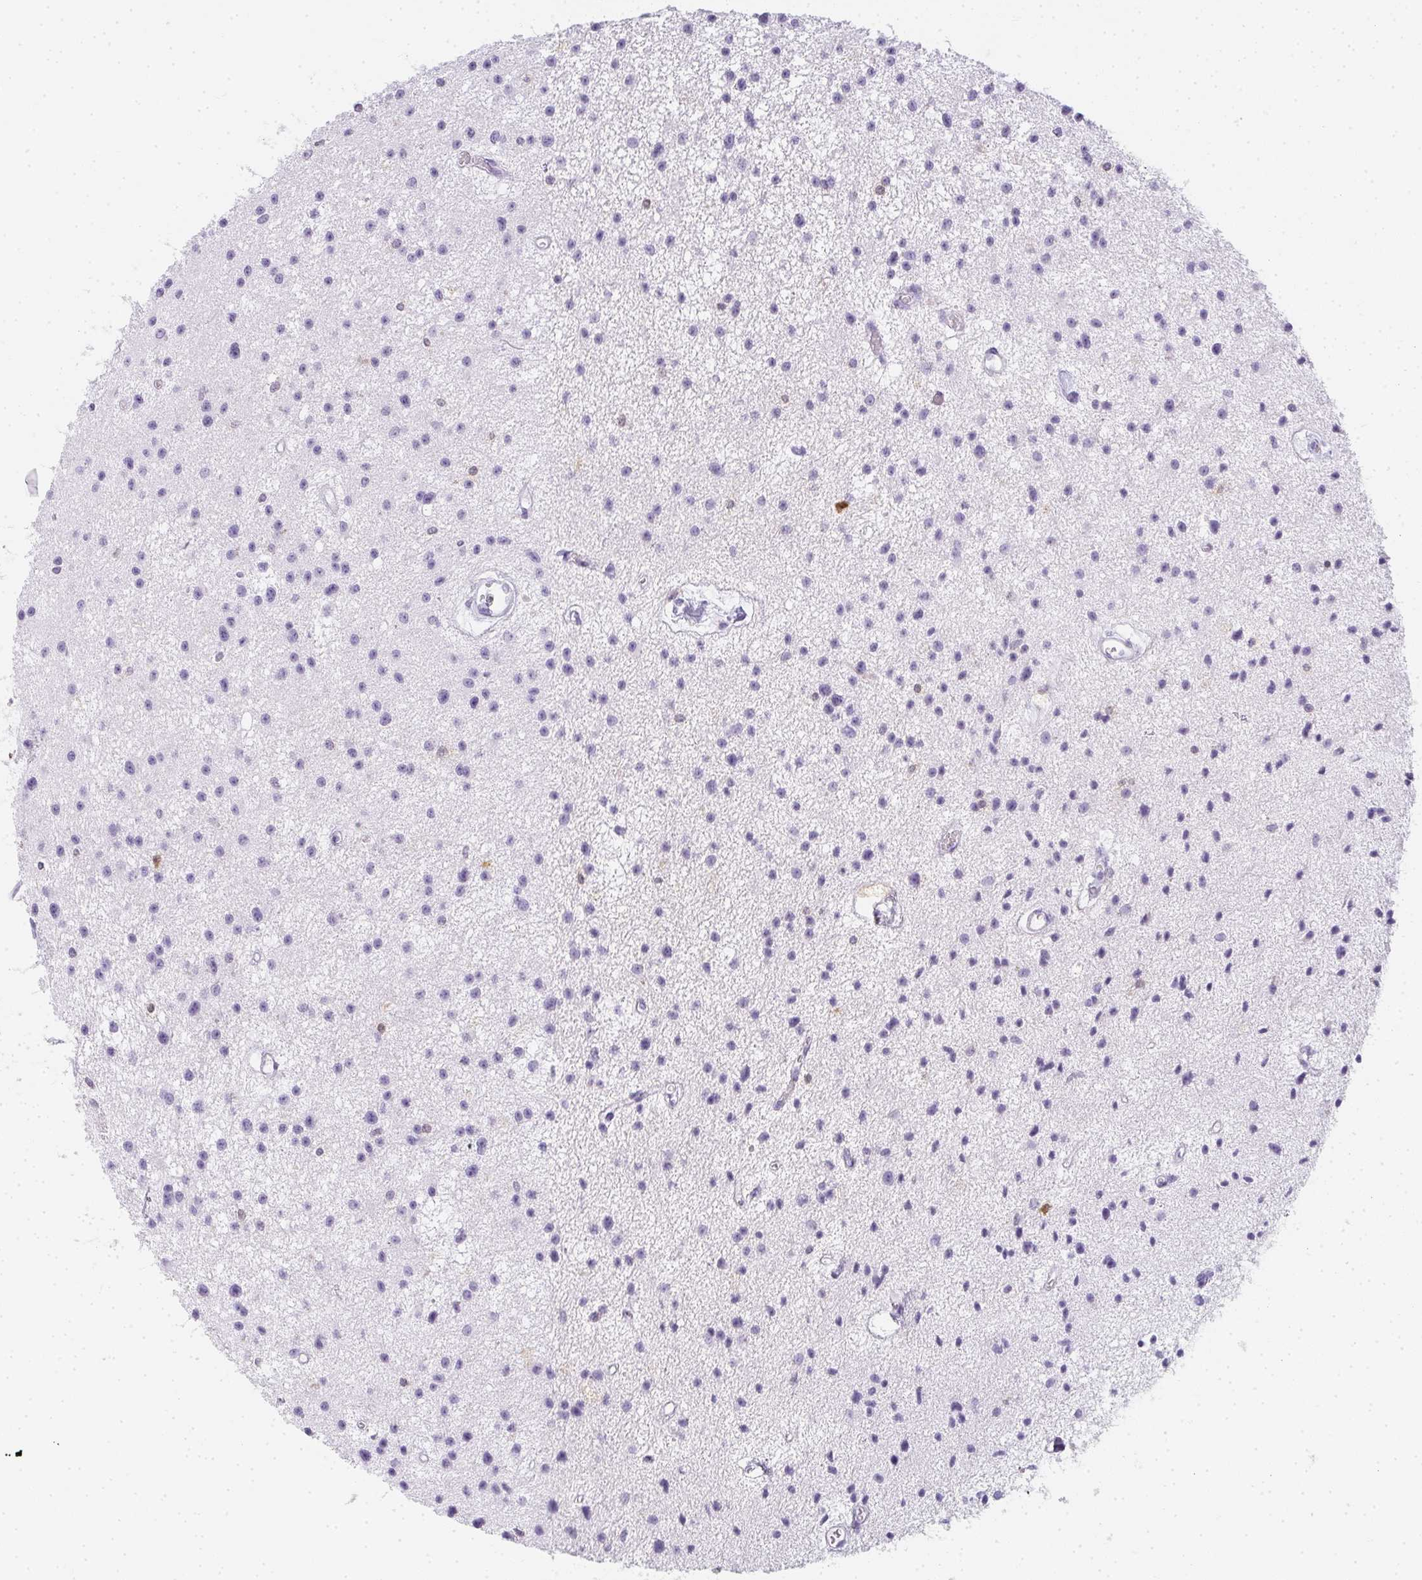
{"staining": {"intensity": "negative", "quantity": "none", "location": "none"}, "tissue": "glioma", "cell_type": "Tumor cells", "image_type": "cancer", "snomed": [{"axis": "morphology", "description": "Glioma, malignant, Low grade"}, {"axis": "topography", "description": "Brain"}], "caption": "IHC histopathology image of neoplastic tissue: glioma stained with DAB (3,3'-diaminobenzidine) displays no significant protein expression in tumor cells. The staining is performed using DAB (3,3'-diaminobenzidine) brown chromogen with nuclei counter-stained in using hematoxylin.", "gene": "HK3", "patient": {"sex": "male", "age": 43}}